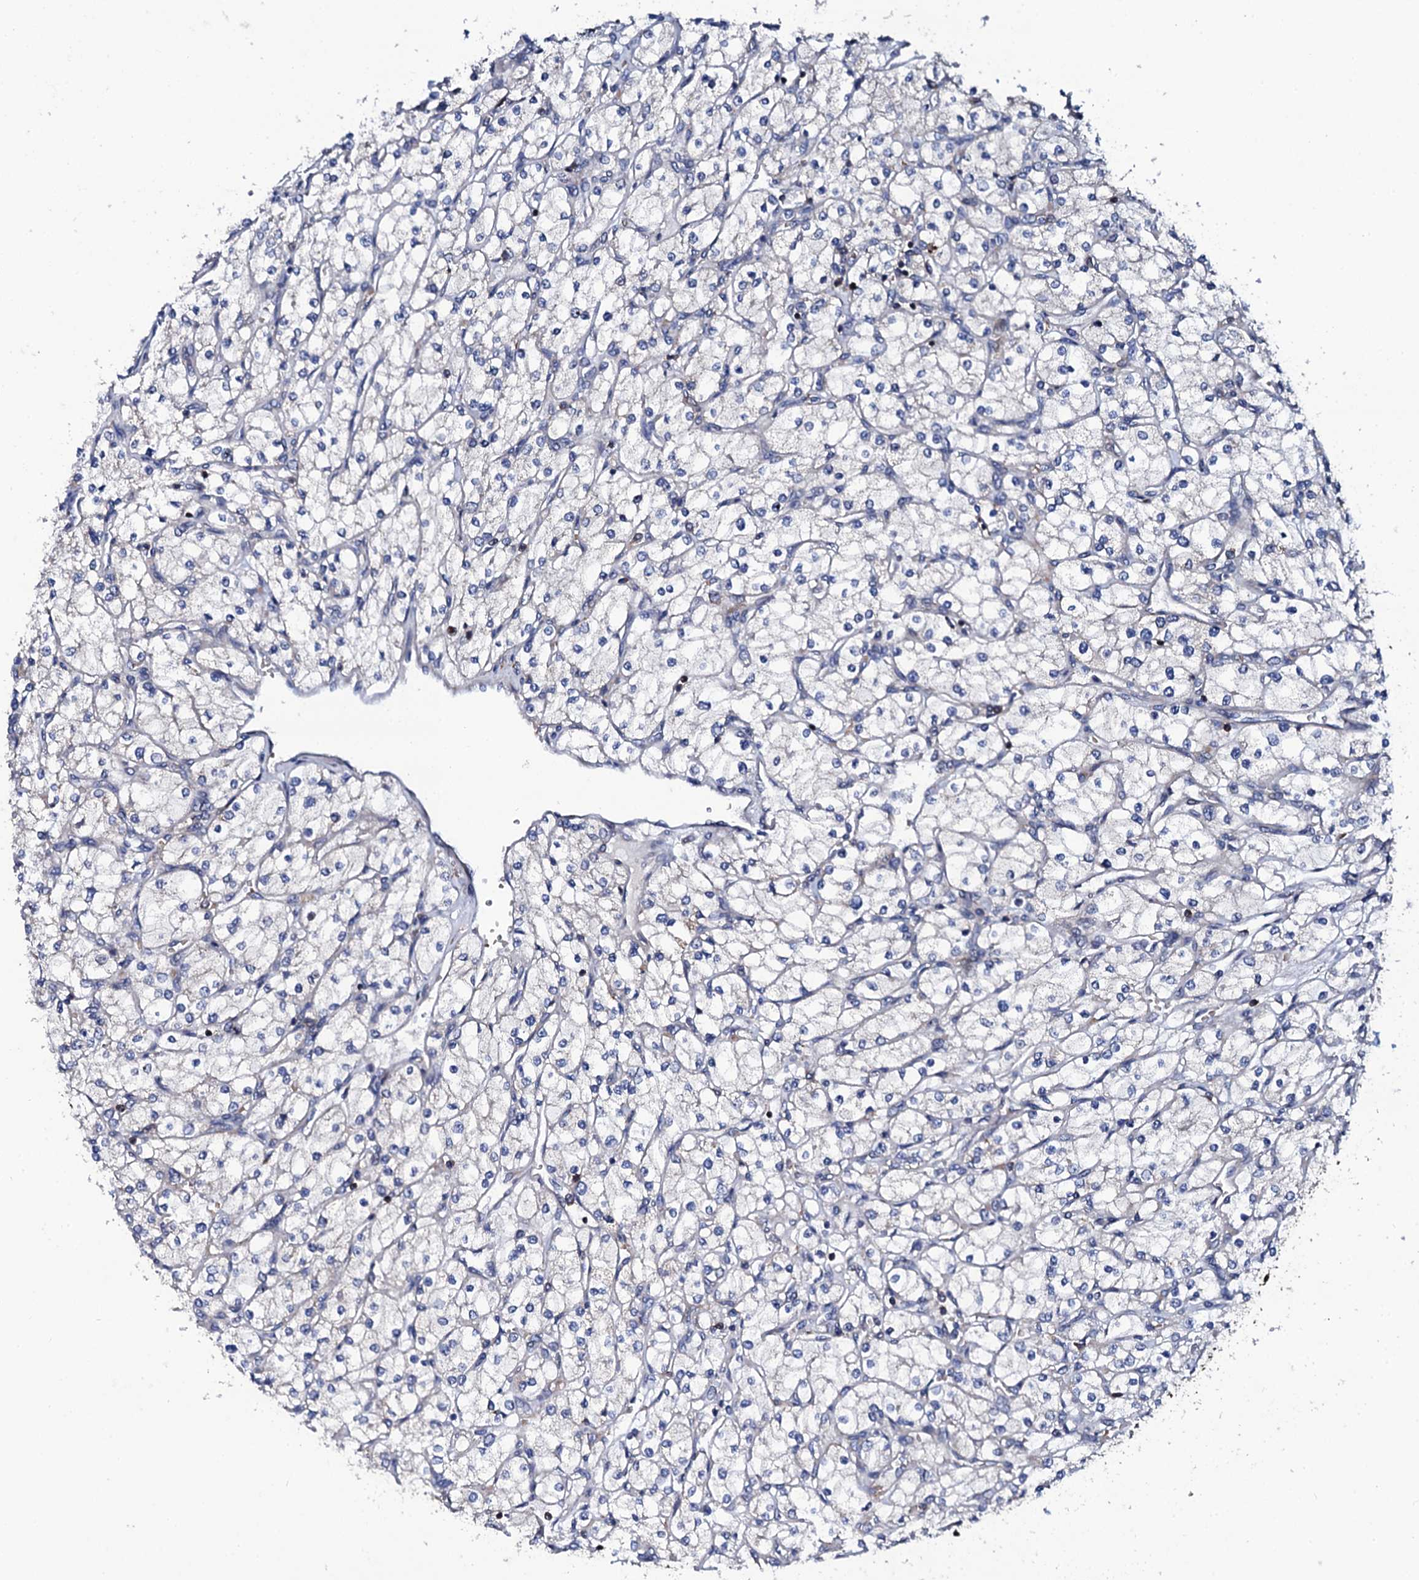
{"staining": {"intensity": "negative", "quantity": "none", "location": "none"}, "tissue": "renal cancer", "cell_type": "Tumor cells", "image_type": "cancer", "snomed": [{"axis": "morphology", "description": "Adenocarcinoma, NOS"}, {"axis": "topography", "description": "Kidney"}], "caption": "Renal cancer stained for a protein using immunohistochemistry displays no staining tumor cells.", "gene": "COG4", "patient": {"sex": "male", "age": 80}}